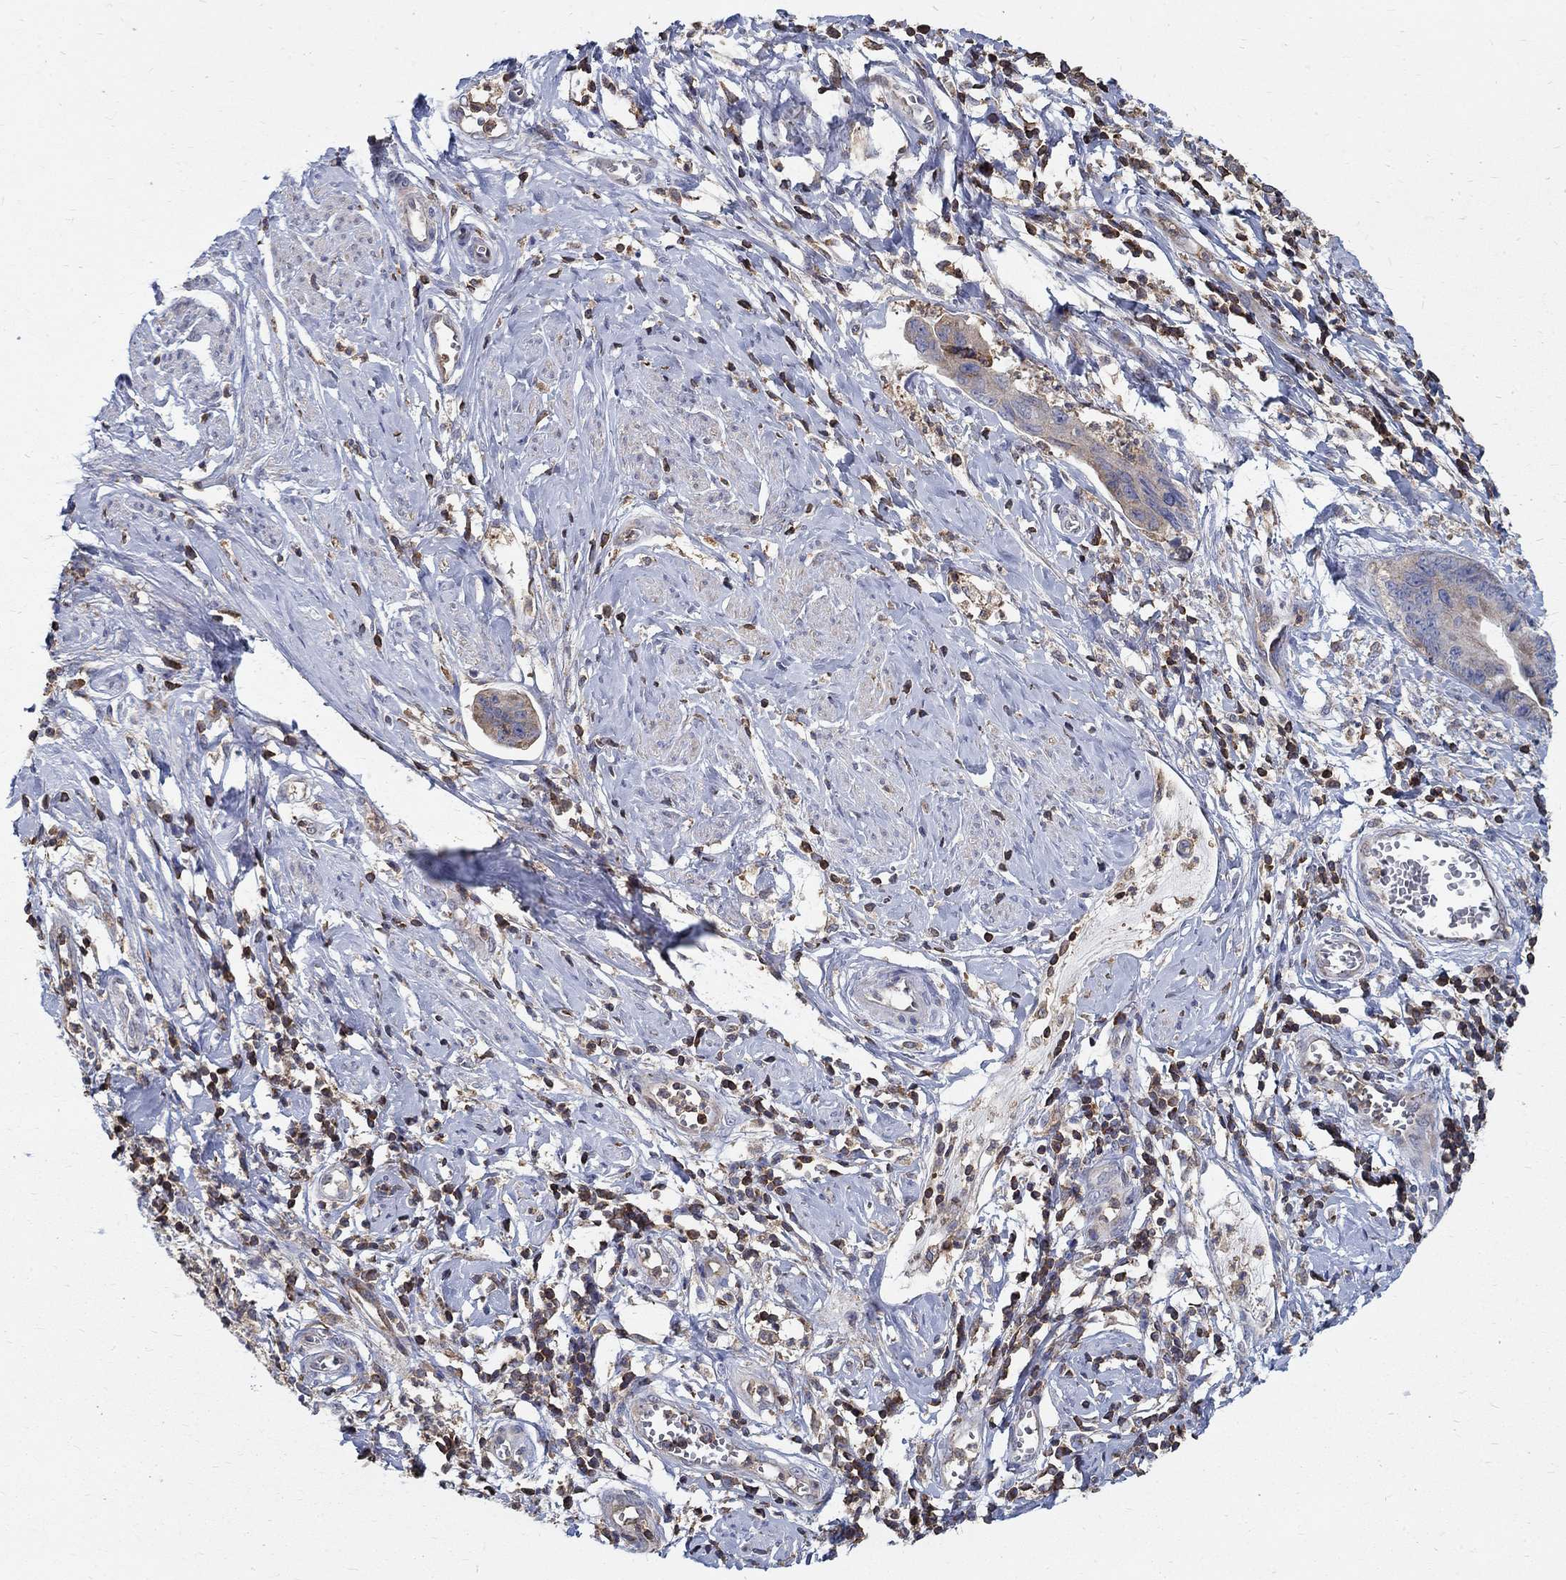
{"staining": {"intensity": "weak", "quantity": "<25%", "location": "cytoplasmic/membranous"}, "tissue": "cervical cancer", "cell_type": "Tumor cells", "image_type": "cancer", "snomed": [{"axis": "morphology", "description": "Adenocarcinoma, NOS"}, {"axis": "topography", "description": "Cervix"}], "caption": "Immunohistochemistry photomicrograph of neoplastic tissue: adenocarcinoma (cervical) stained with DAB (3,3'-diaminobenzidine) reveals no significant protein staining in tumor cells.", "gene": "AGAP2", "patient": {"sex": "female", "age": 44}}